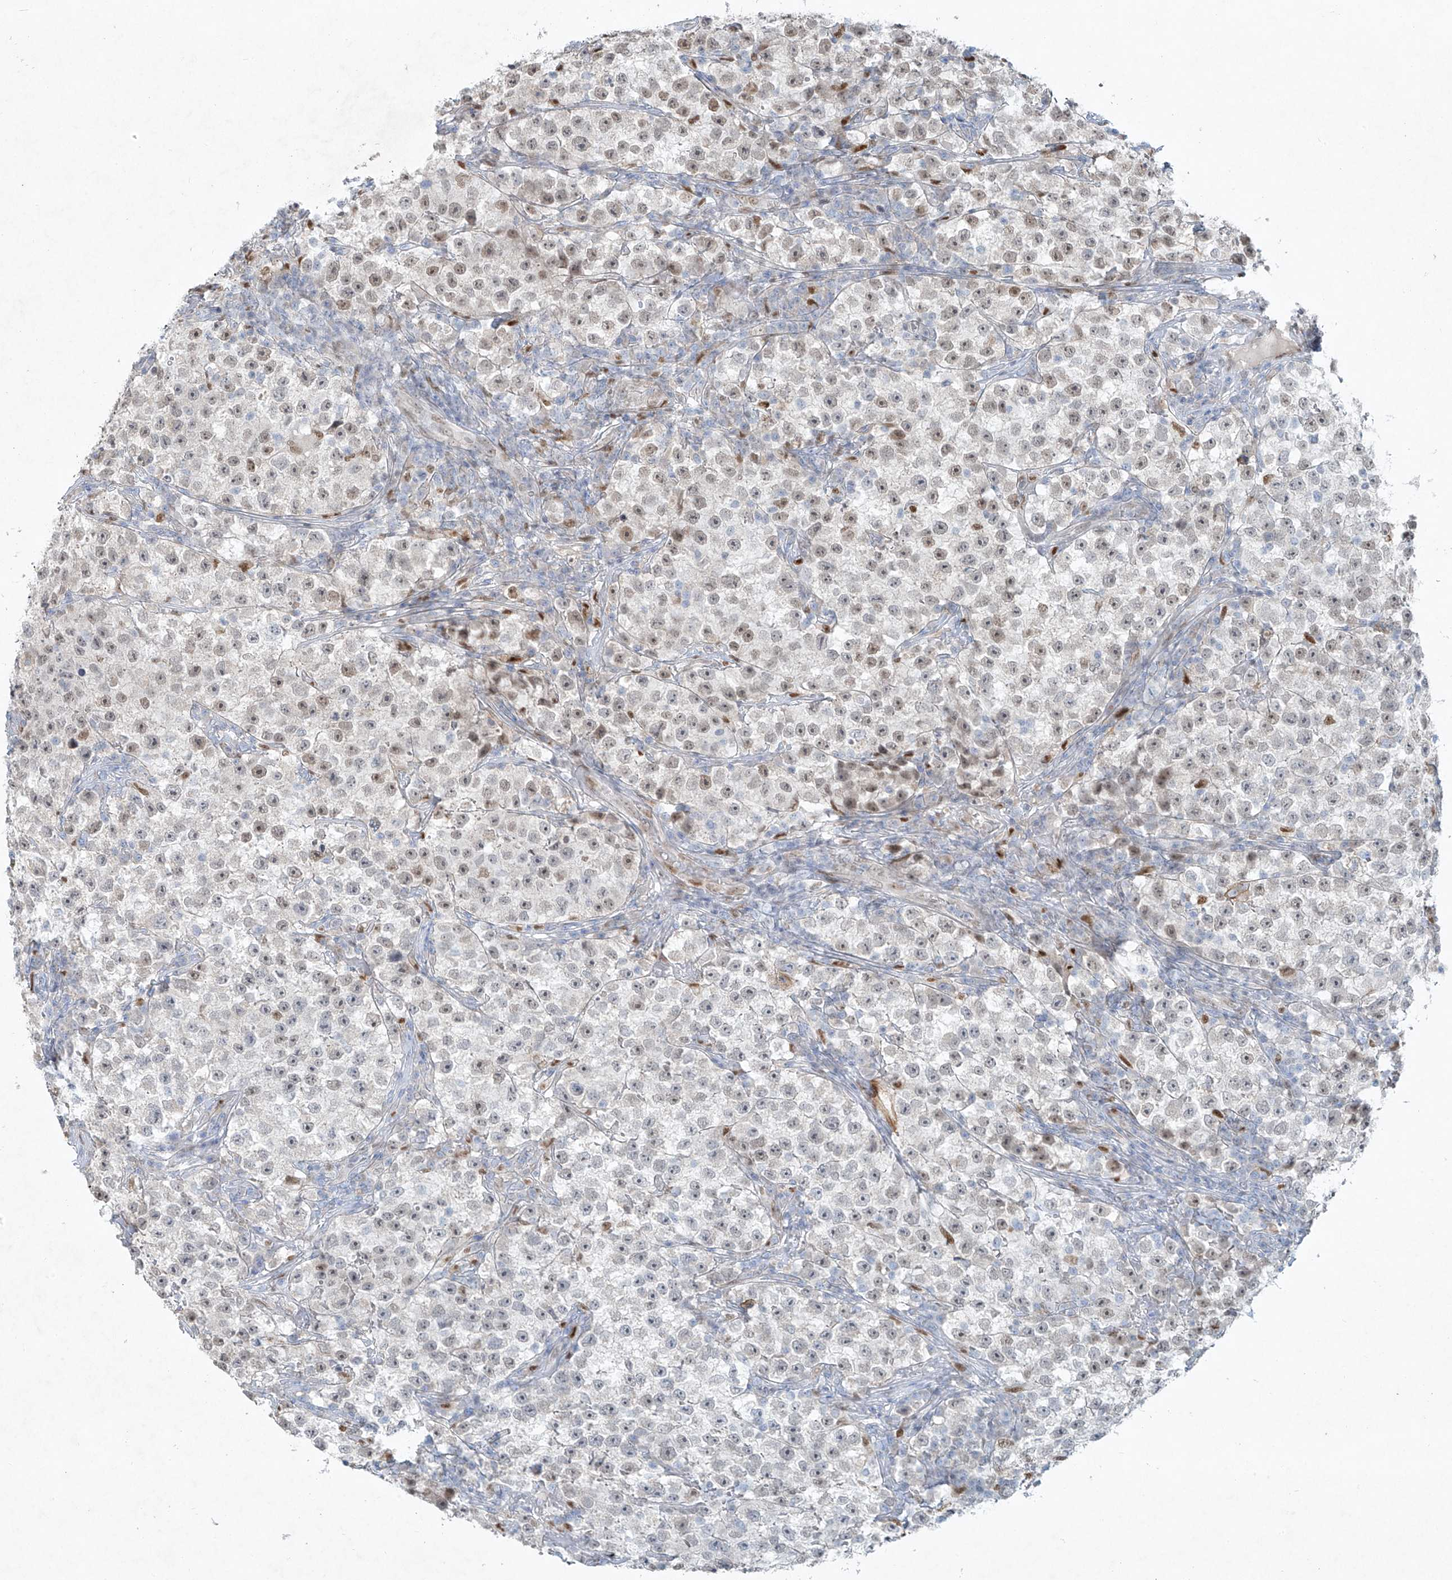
{"staining": {"intensity": "weak", "quantity": "25%-75%", "location": "nuclear"}, "tissue": "testis cancer", "cell_type": "Tumor cells", "image_type": "cancer", "snomed": [{"axis": "morphology", "description": "Seminoma, NOS"}, {"axis": "topography", "description": "Testis"}], "caption": "There is low levels of weak nuclear positivity in tumor cells of testis seminoma, as demonstrated by immunohistochemical staining (brown color).", "gene": "TUBE1", "patient": {"sex": "male", "age": 22}}